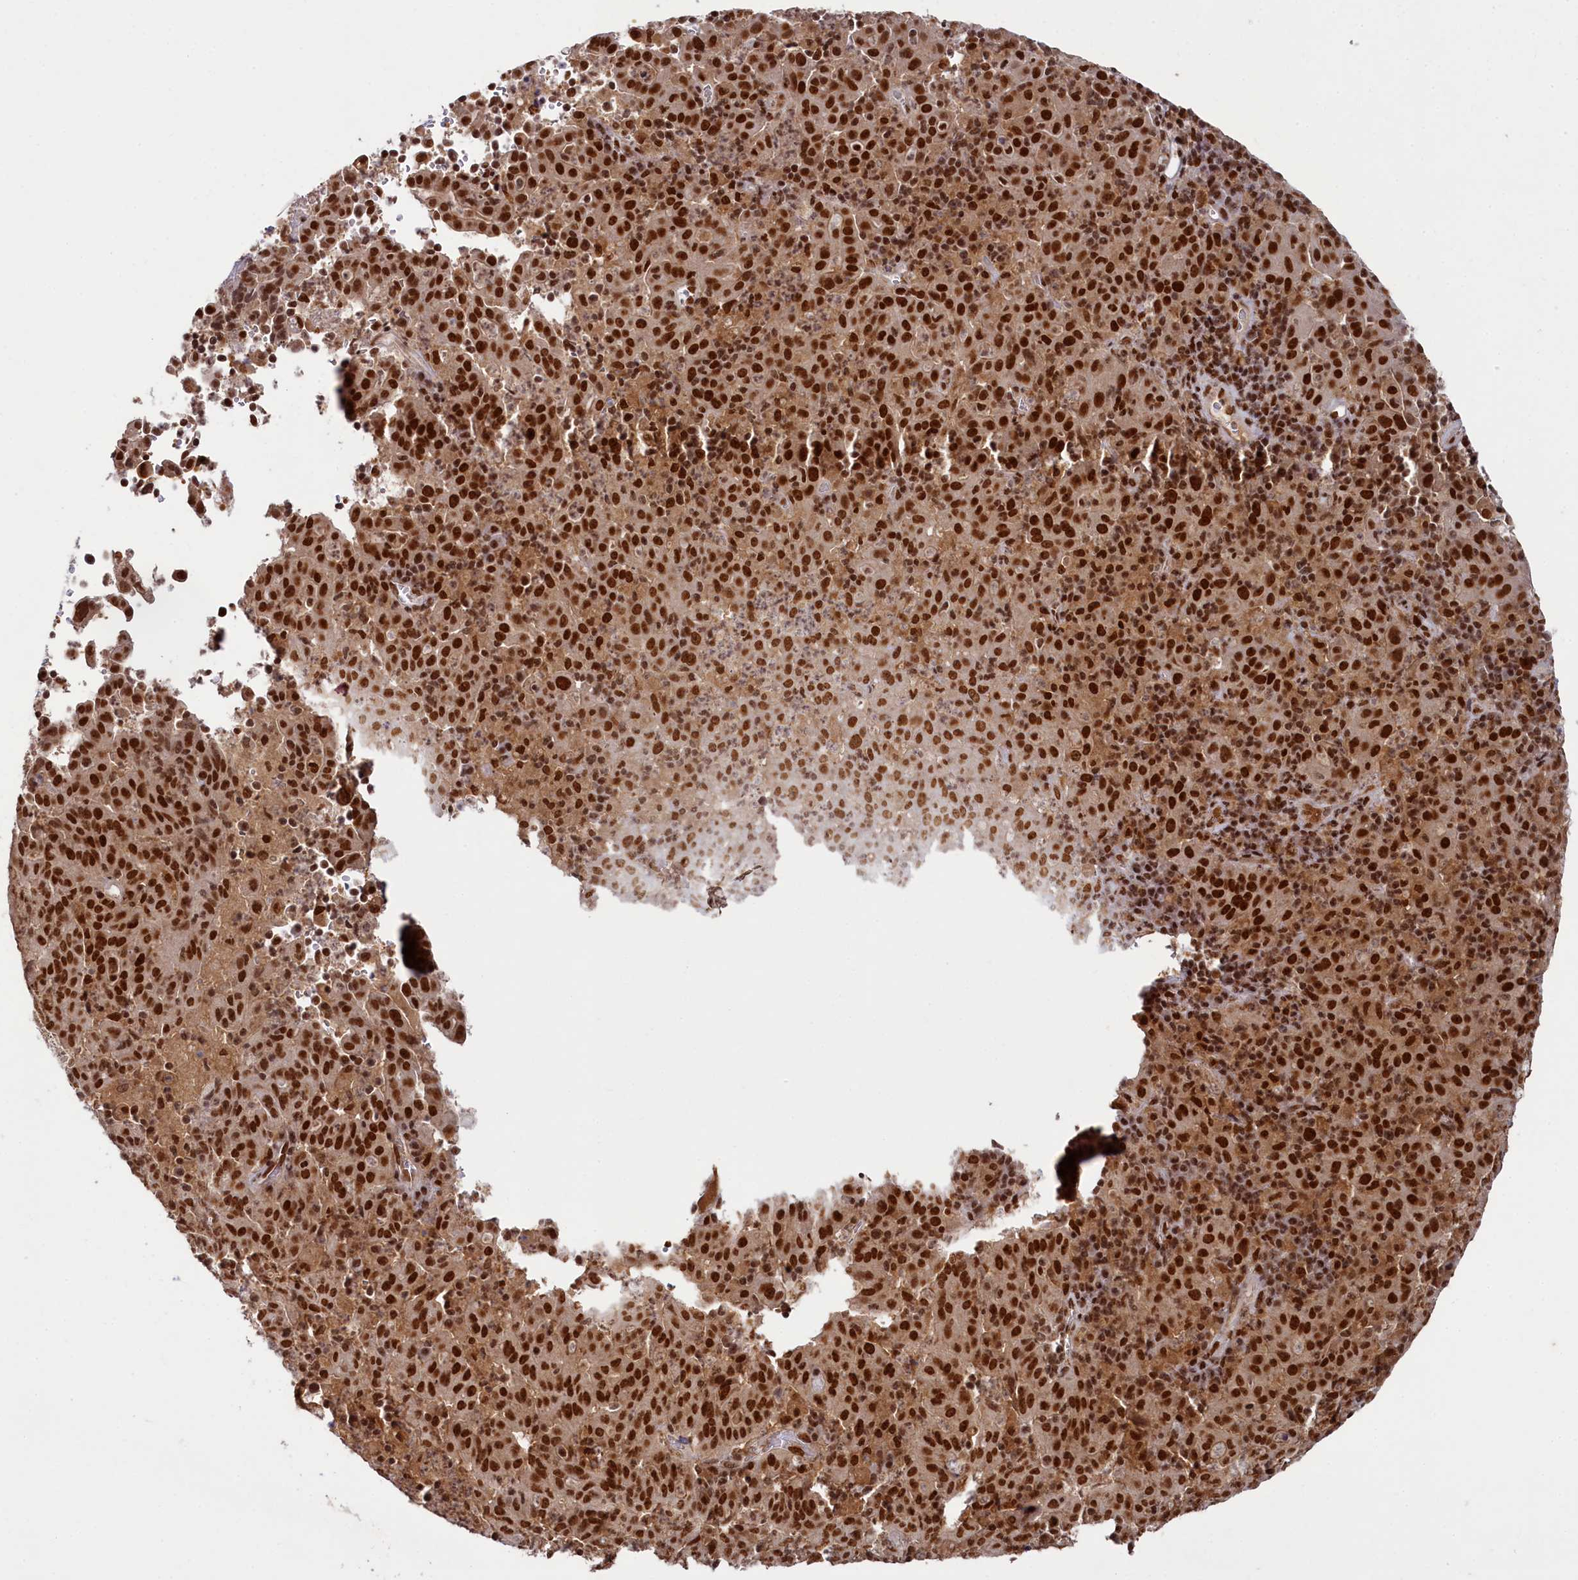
{"staining": {"intensity": "strong", "quantity": ">75%", "location": "nuclear"}, "tissue": "pancreatic cancer", "cell_type": "Tumor cells", "image_type": "cancer", "snomed": [{"axis": "morphology", "description": "Adenocarcinoma, NOS"}, {"axis": "topography", "description": "Pancreas"}], "caption": "Tumor cells display high levels of strong nuclear expression in about >75% of cells in pancreatic cancer. (brown staining indicates protein expression, while blue staining denotes nuclei).", "gene": "PPHLN1", "patient": {"sex": "male", "age": 63}}